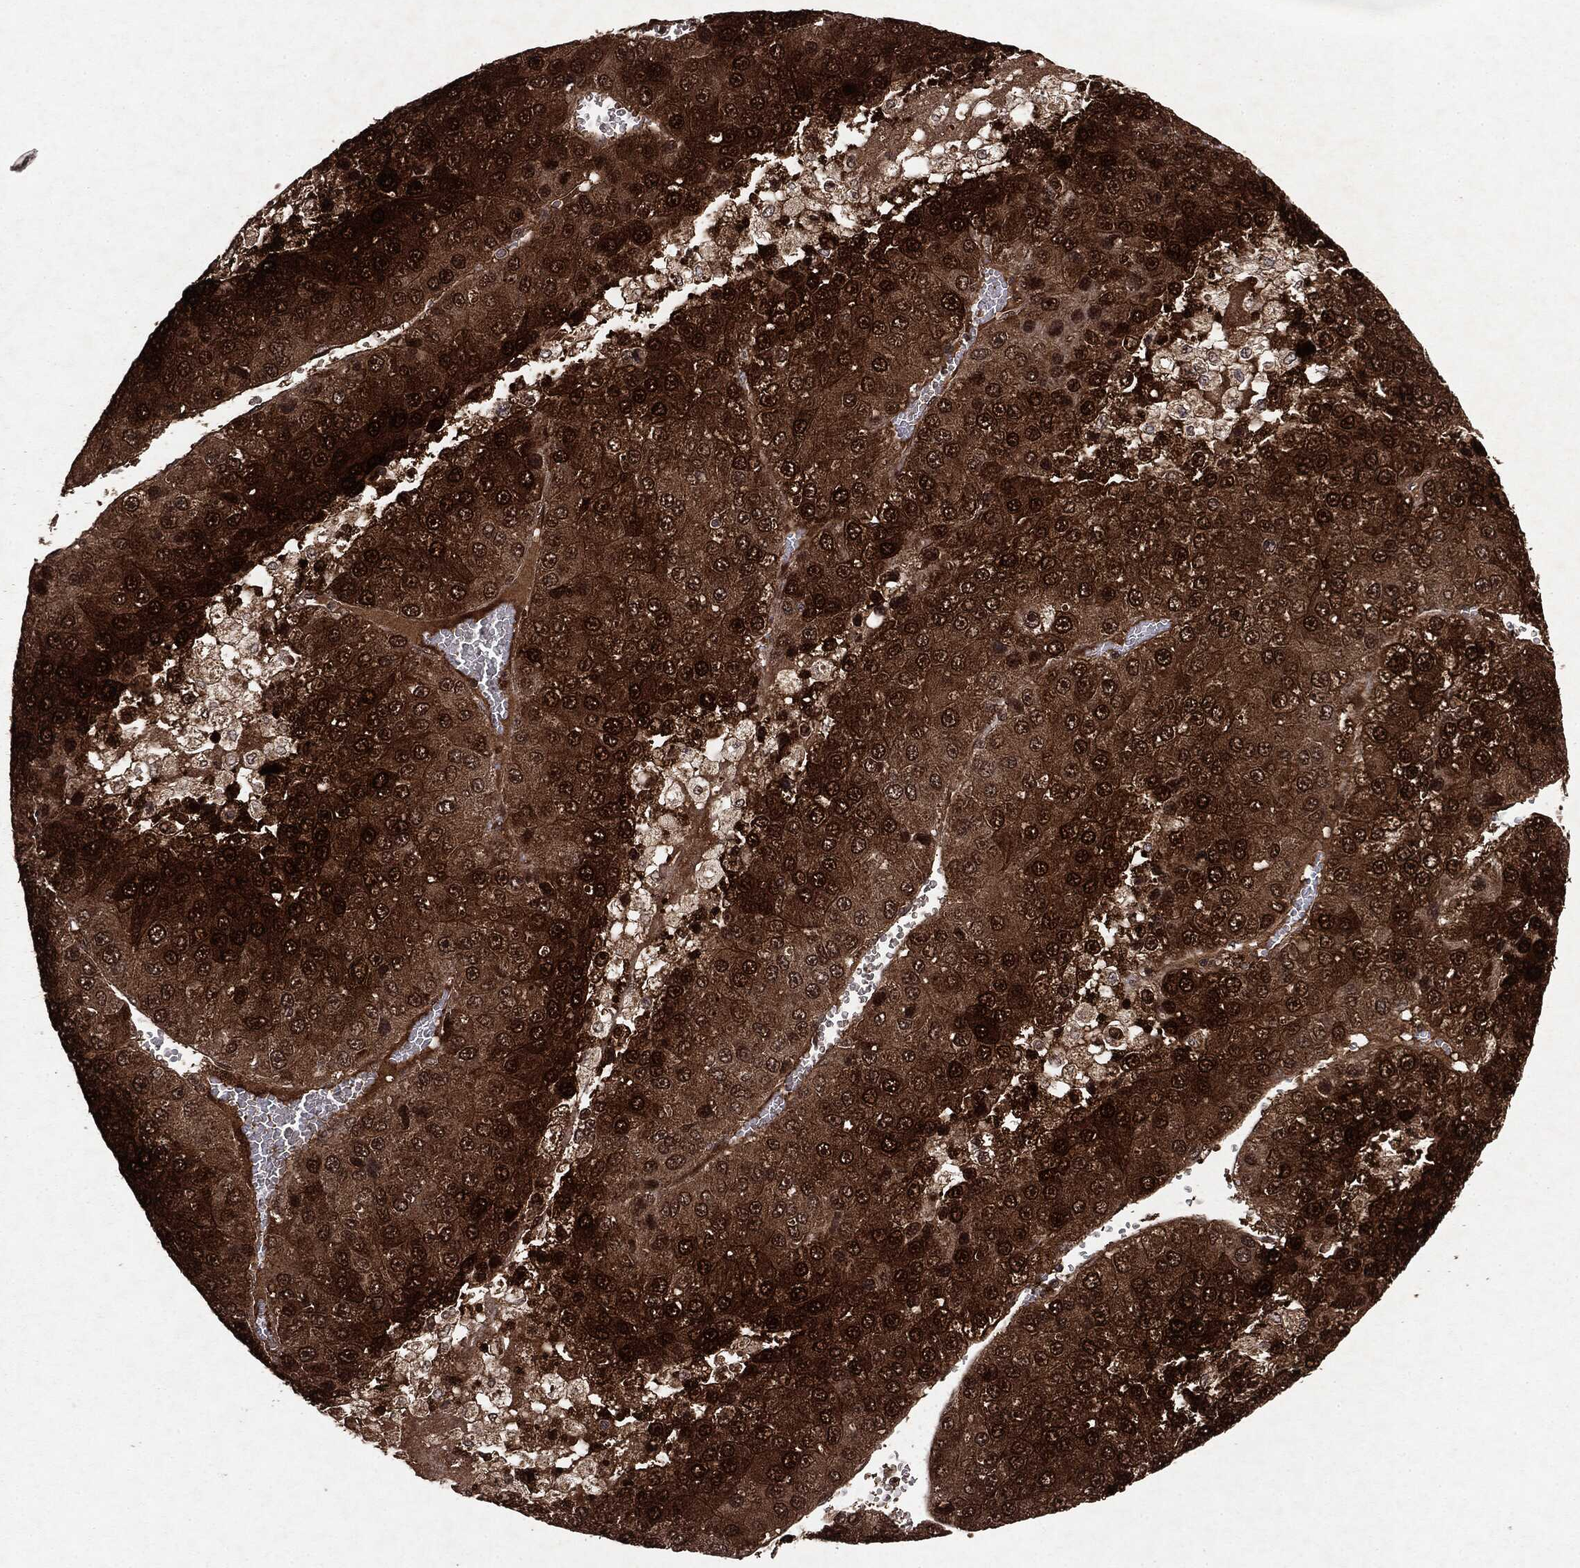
{"staining": {"intensity": "strong", "quantity": ">75%", "location": "cytoplasmic/membranous,nuclear"}, "tissue": "liver cancer", "cell_type": "Tumor cells", "image_type": "cancer", "snomed": [{"axis": "morphology", "description": "Carcinoma, Hepatocellular, NOS"}, {"axis": "topography", "description": "Liver"}], "caption": "Approximately >75% of tumor cells in liver cancer reveal strong cytoplasmic/membranous and nuclear protein staining as visualized by brown immunohistochemical staining.", "gene": "PEBP1", "patient": {"sex": "female", "age": 73}}